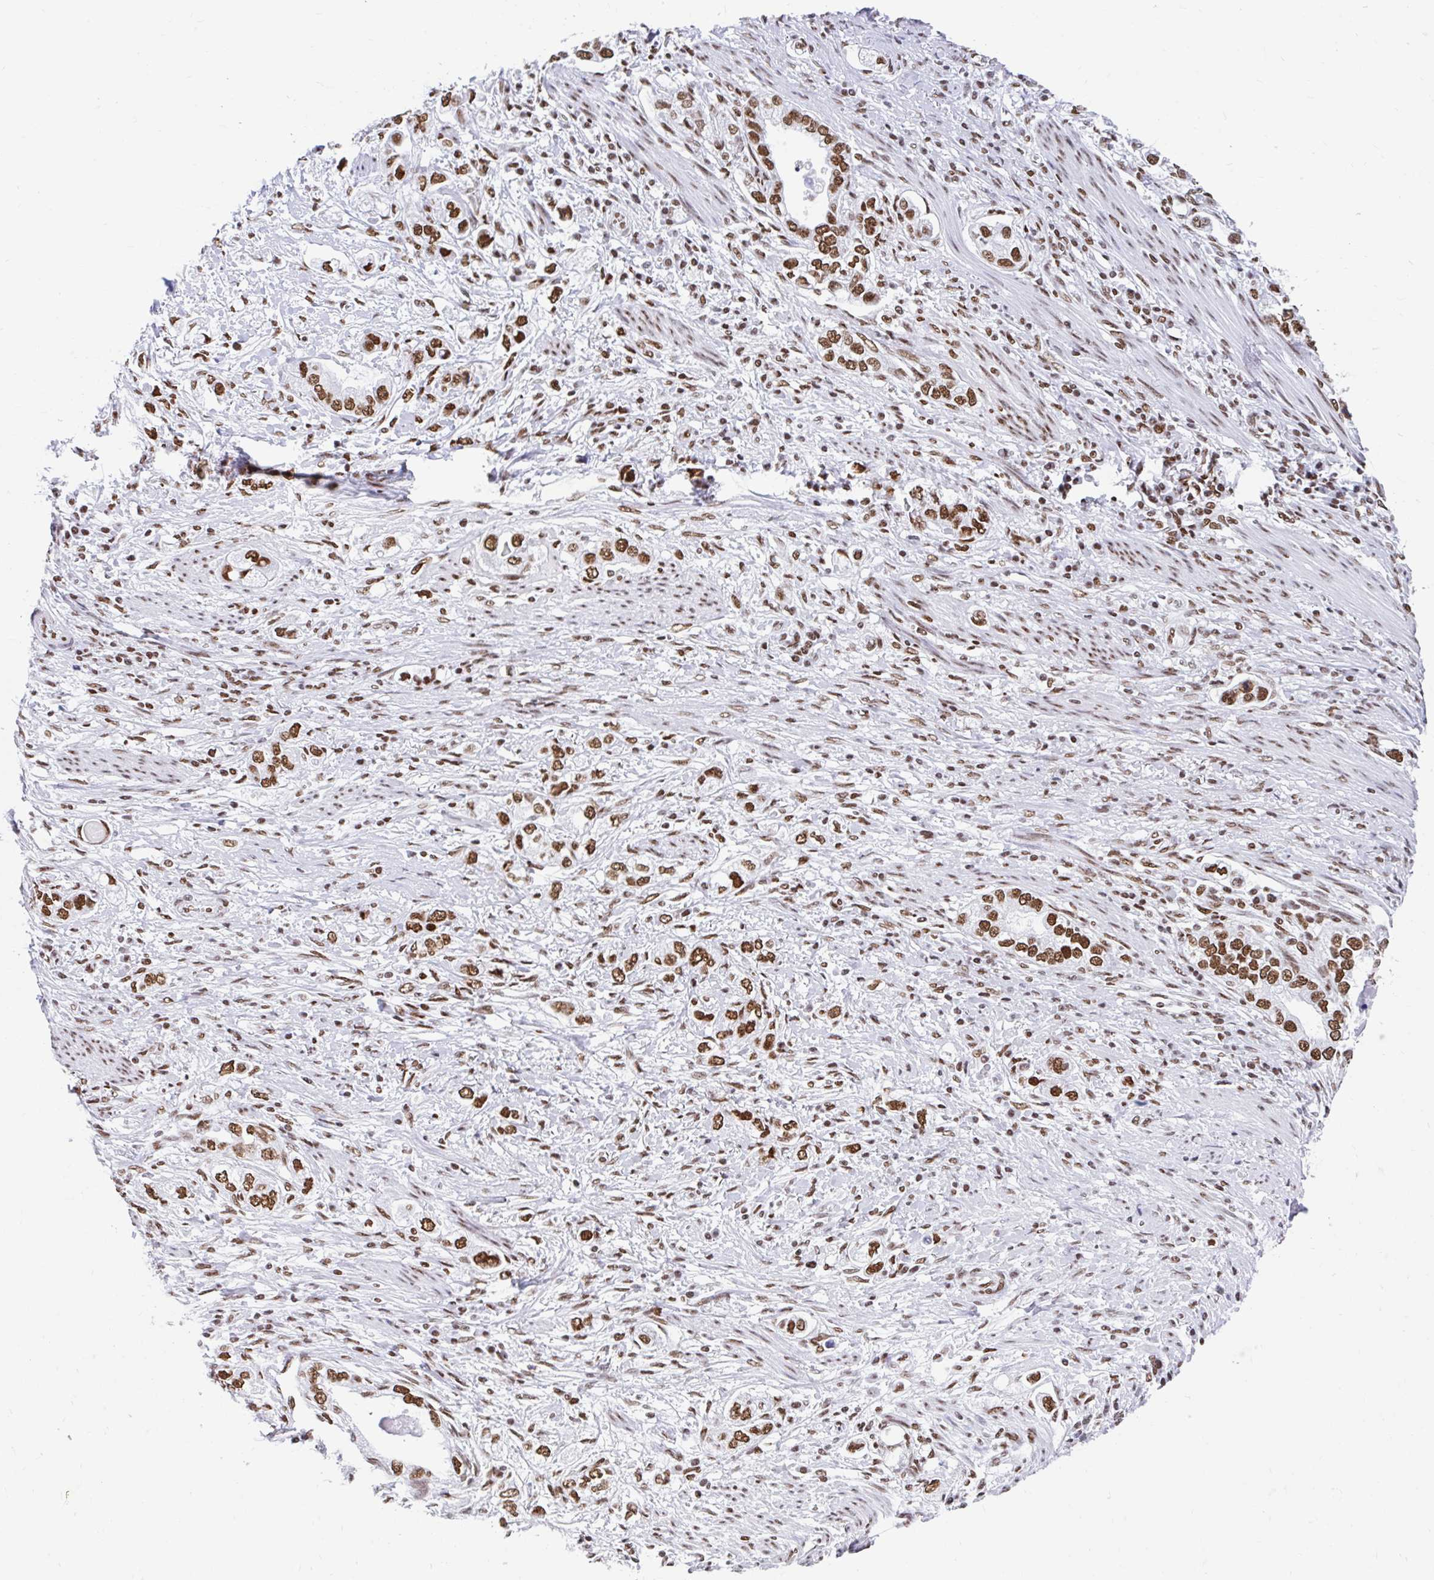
{"staining": {"intensity": "moderate", "quantity": ">75%", "location": "nuclear"}, "tissue": "stomach cancer", "cell_type": "Tumor cells", "image_type": "cancer", "snomed": [{"axis": "morphology", "description": "Adenocarcinoma, NOS"}, {"axis": "topography", "description": "Stomach, lower"}], "caption": "Human stomach adenocarcinoma stained for a protein (brown) shows moderate nuclear positive staining in about >75% of tumor cells.", "gene": "KHDRBS1", "patient": {"sex": "female", "age": 93}}